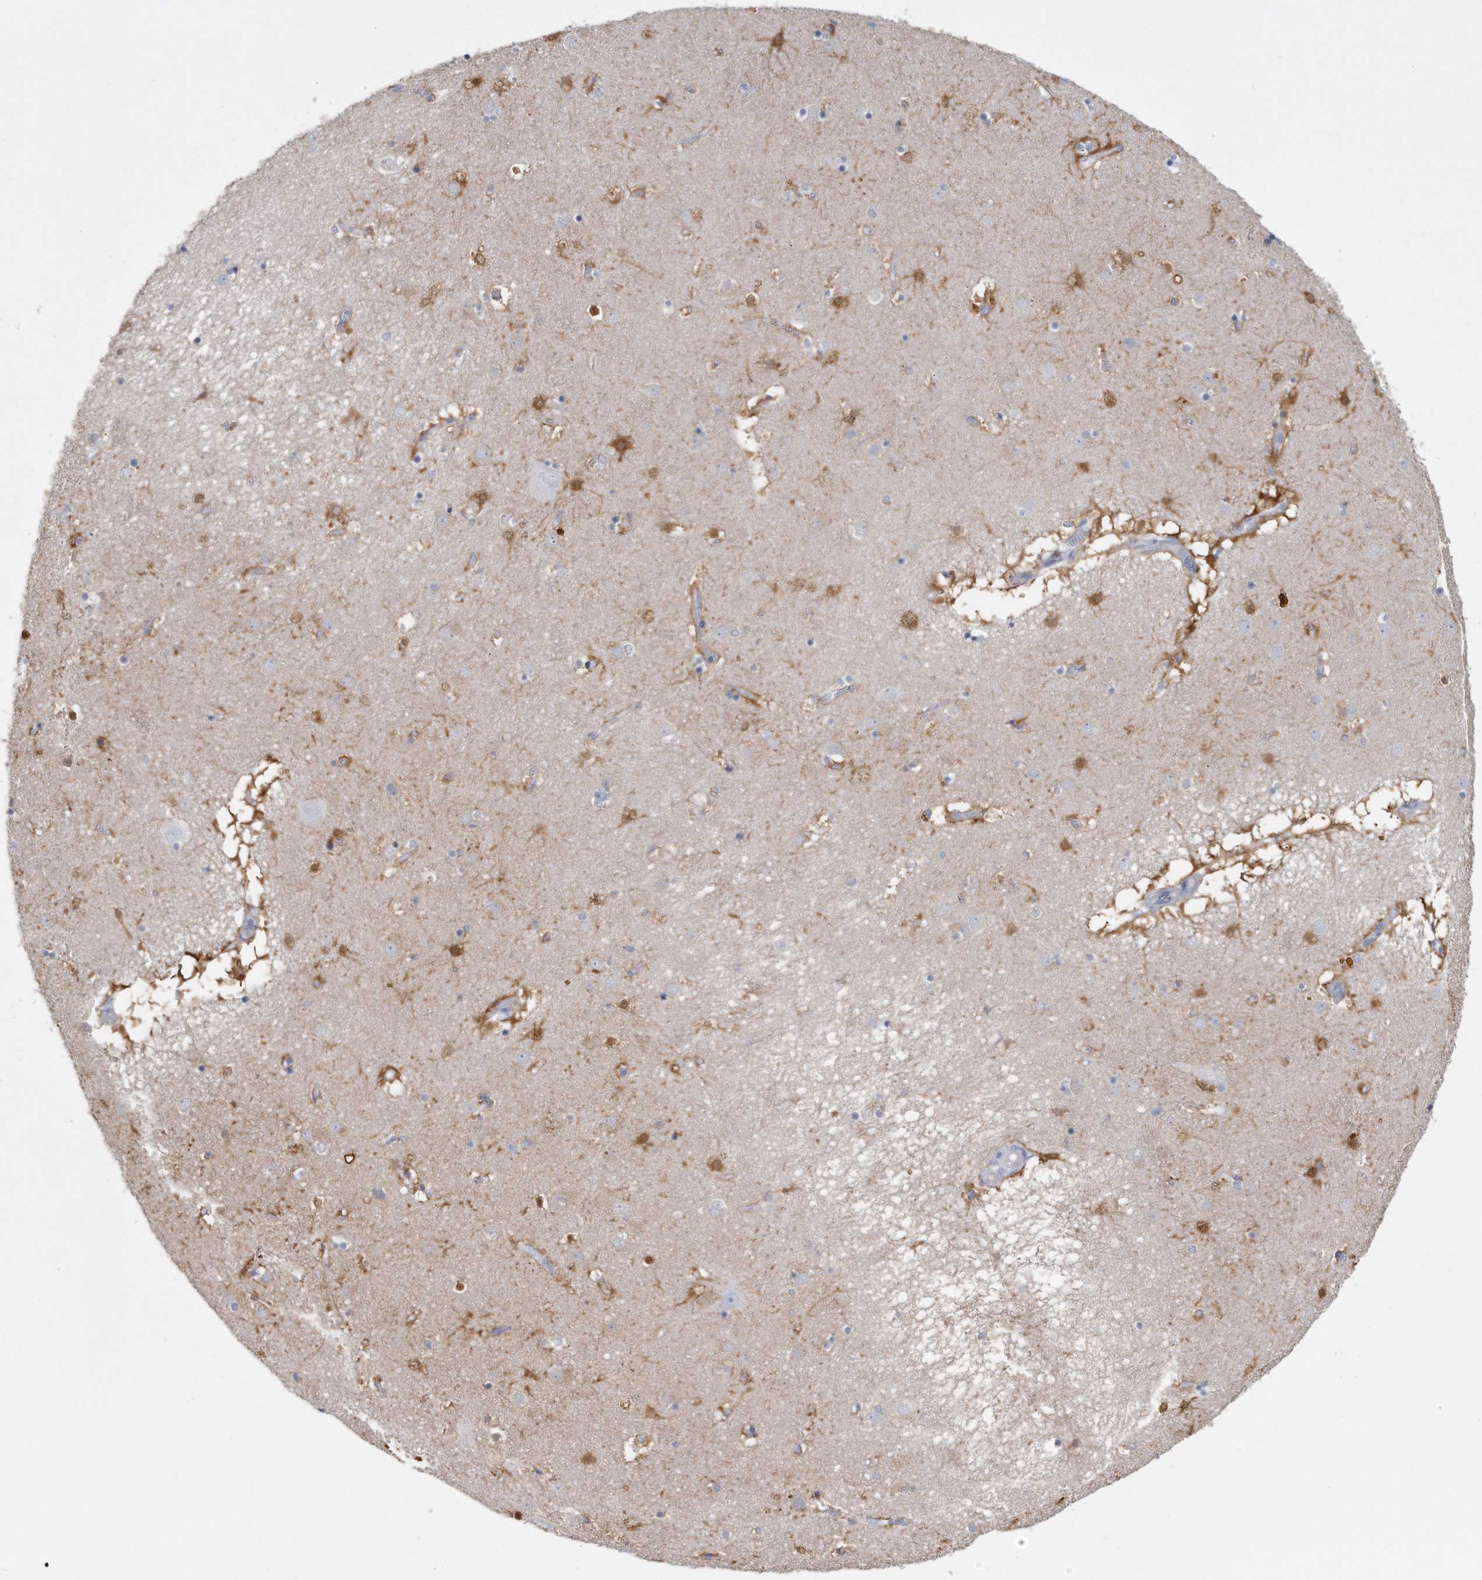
{"staining": {"intensity": "moderate", "quantity": "25%-75%", "location": "cytoplasmic/membranous"}, "tissue": "caudate", "cell_type": "Glial cells", "image_type": "normal", "snomed": [{"axis": "morphology", "description": "Normal tissue, NOS"}, {"axis": "topography", "description": "Lateral ventricle wall"}], "caption": "Immunohistochemical staining of unremarkable human caudate displays medium levels of moderate cytoplasmic/membranous positivity in about 25%-75% of glial cells.", "gene": "PYGB", "patient": {"sex": "male", "age": 70}}